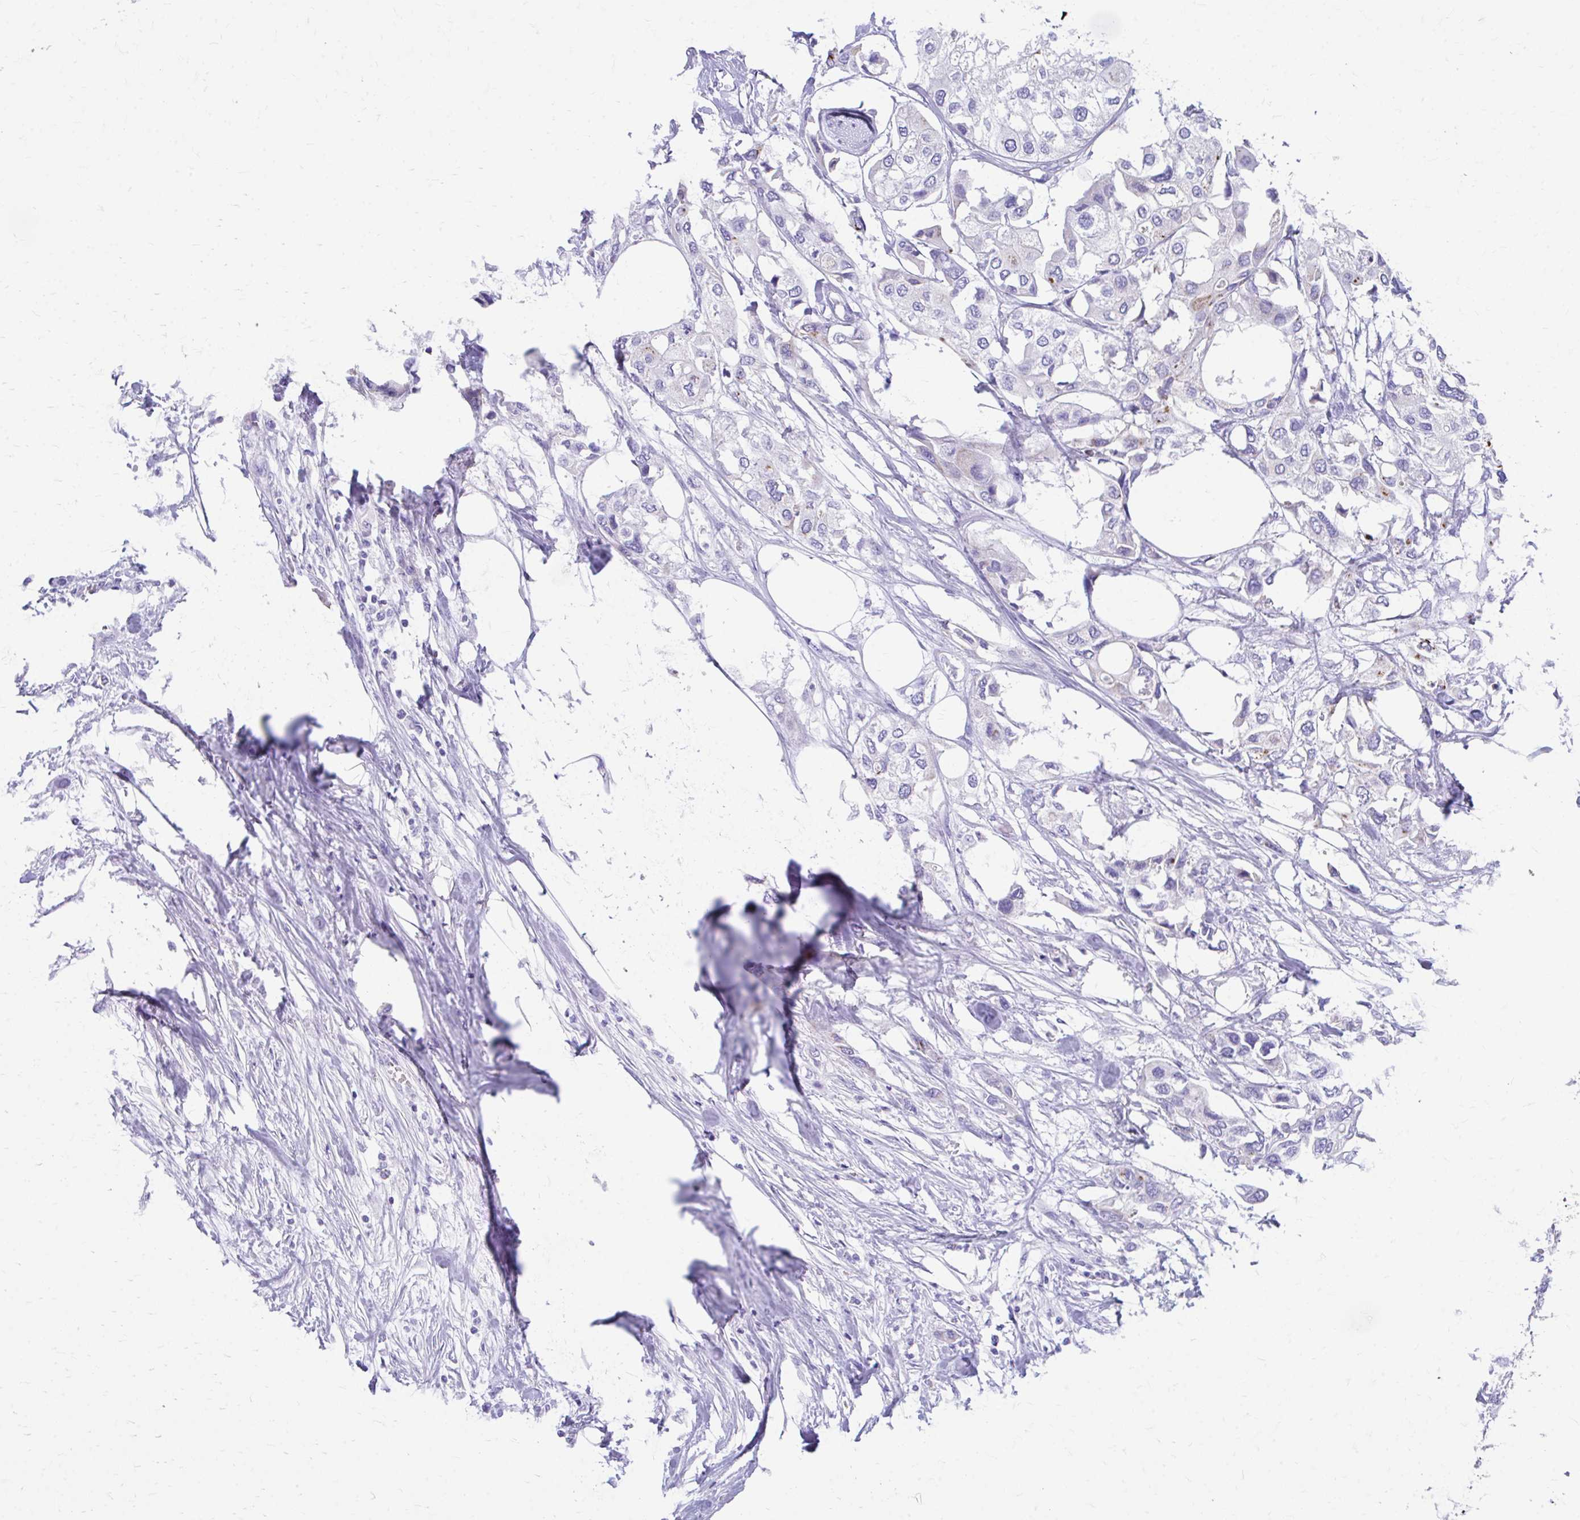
{"staining": {"intensity": "negative", "quantity": "none", "location": "none"}, "tissue": "urothelial cancer", "cell_type": "Tumor cells", "image_type": "cancer", "snomed": [{"axis": "morphology", "description": "Urothelial carcinoma, High grade"}, {"axis": "topography", "description": "Urinary bladder"}], "caption": "Tumor cells show no significant positivity in urothelial cancer.", "gene": "KRIT1", "patient": {"sex": "male", "age": 64}}